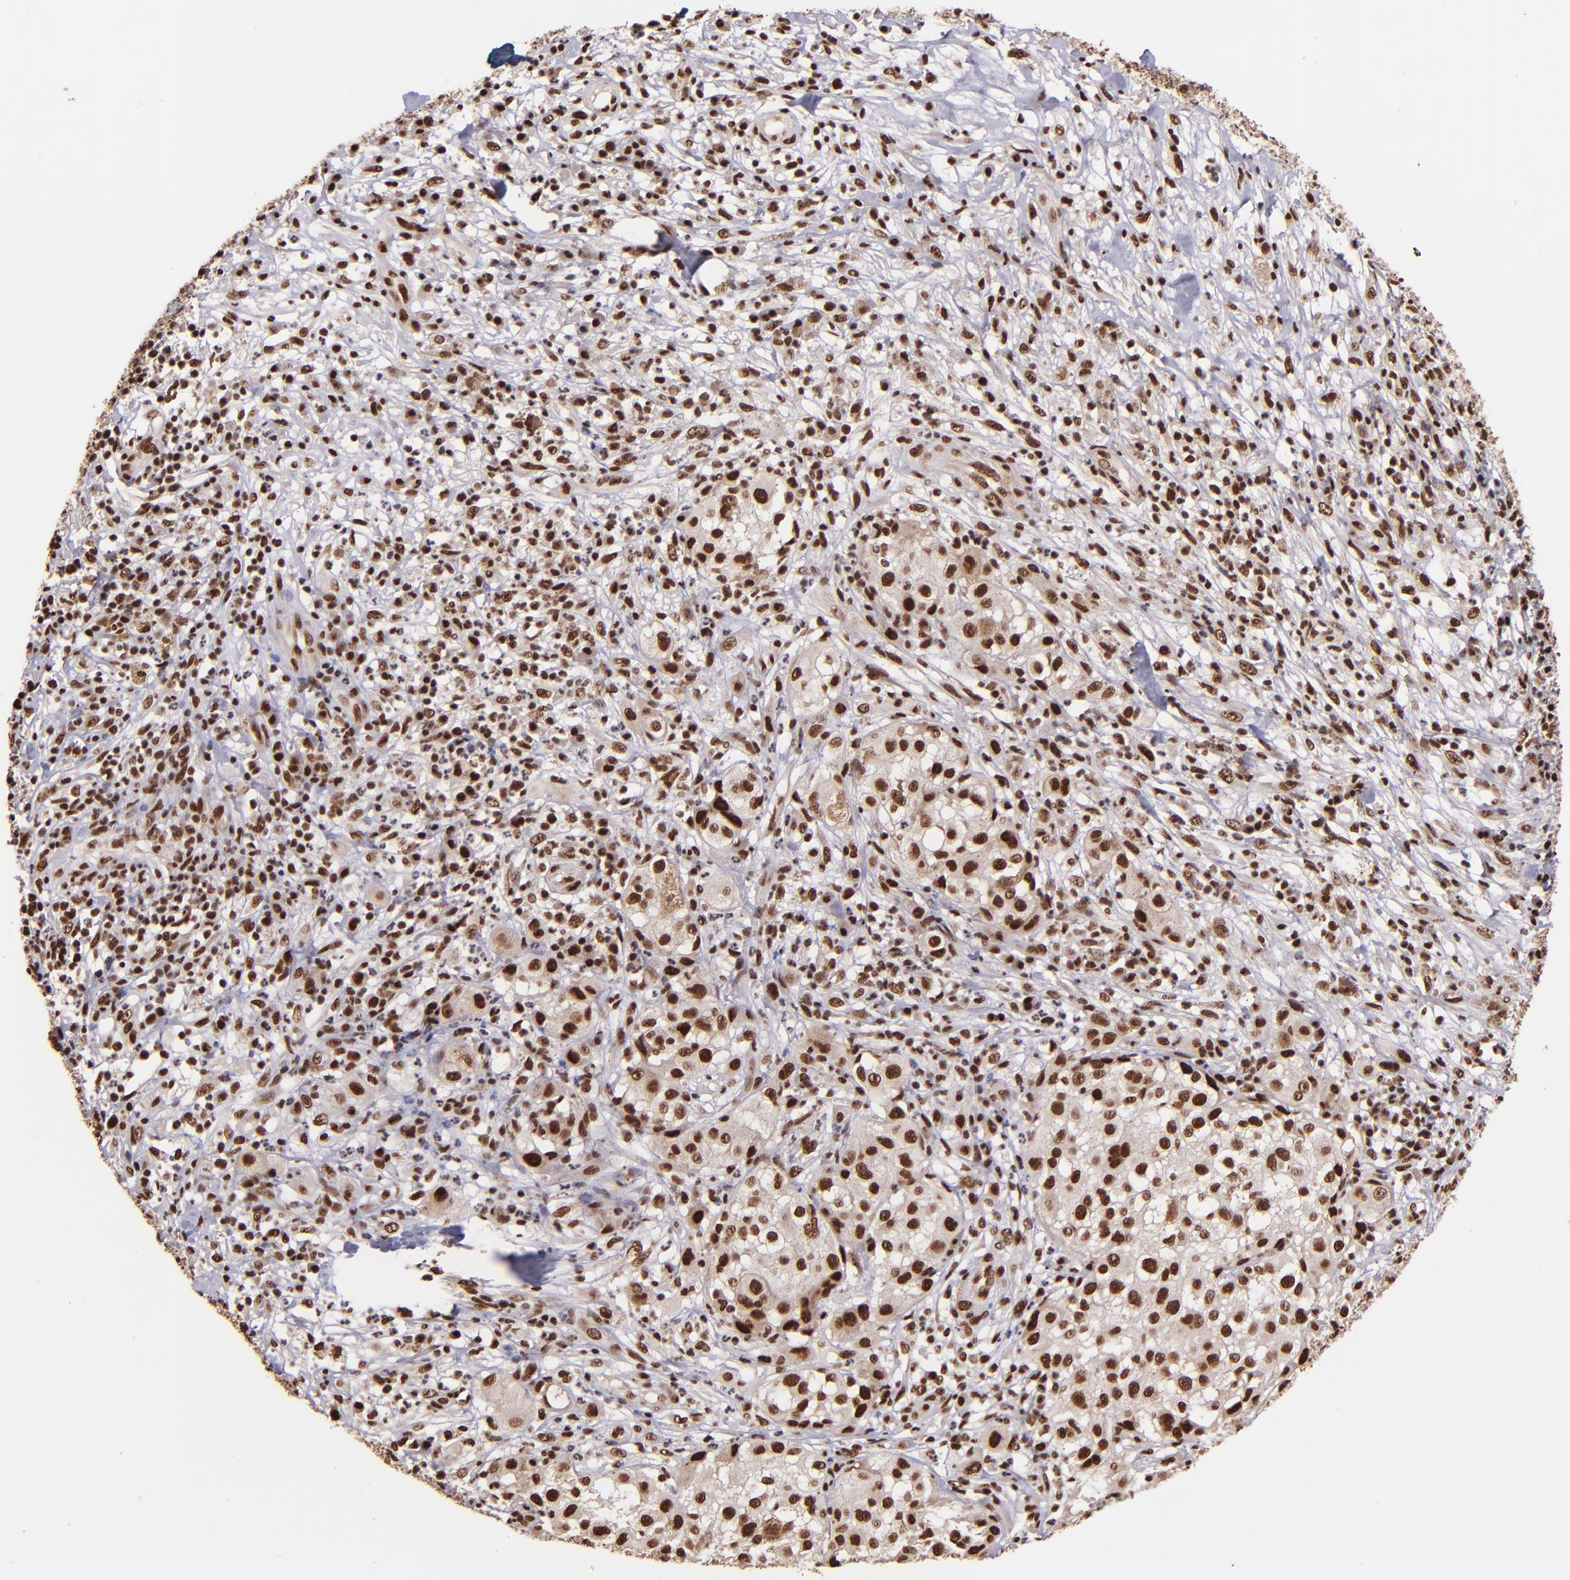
{"staining": {"intensity": "strong", "quantity": ">75%", "location": "nuclear"}, "tissue": "melanoma", "cell_type": "Tumor cells", "image_type": "cancer", "snomed": [{"axis": "morphology", "description": "Necrosis, NOS"}, {"axis": "morphology", "description": "Malignant melanoma, NOS"}, {"axis": "topography", "description": "Skin"}], "caption": "A histopathology image of melanoma stained for a protein demonstrates strong nuclear brown staining in tumor cells.", "gene": "PQBP1", "patient": {"sex": "female", "age": 87}}